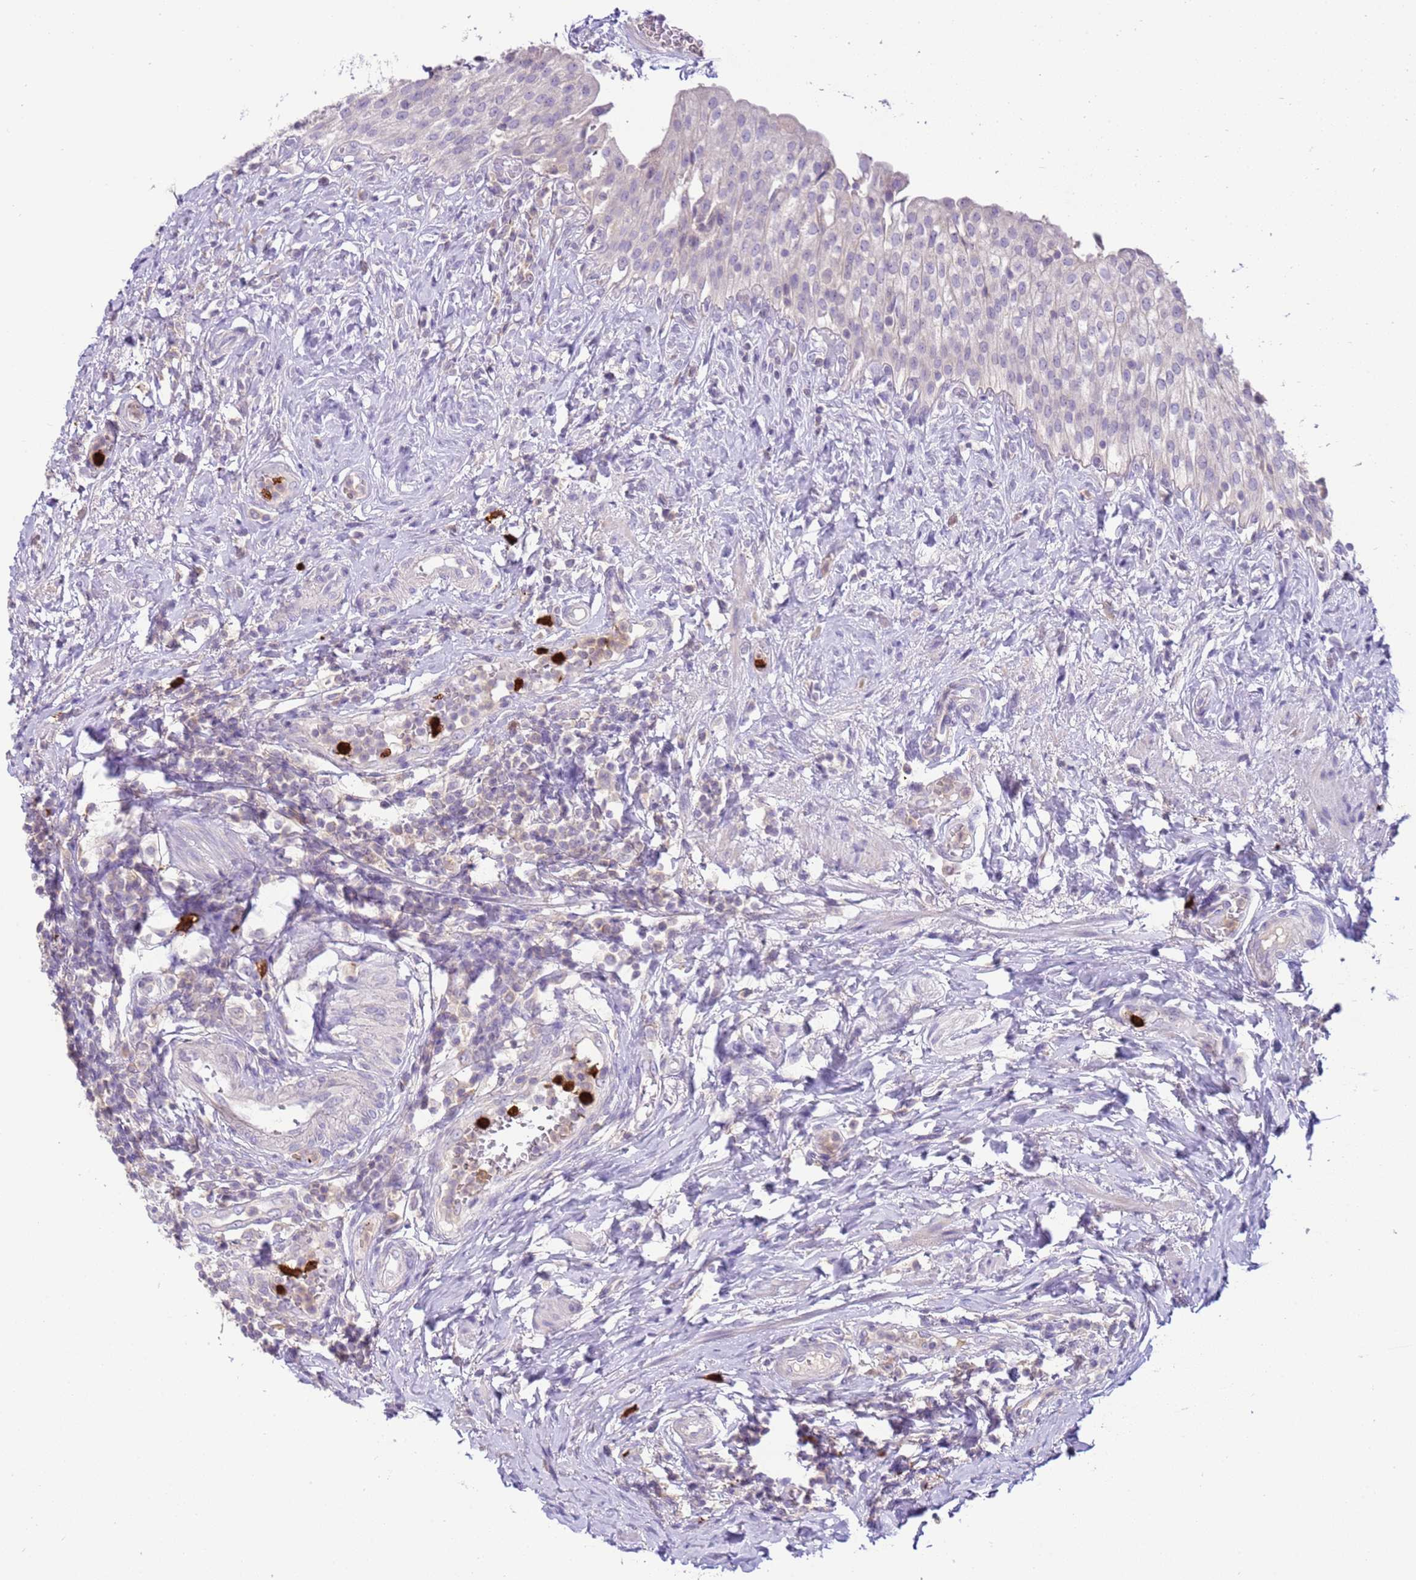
{"staining": {"intensity": "negative", "quantity": "none", "location": "none"}, "tissue": "urinary bladder", "cell_type": "Urothelial cells", "image_type": "normal", "snomed": [{"axis": "morphology", "description": "Normal tissue, NOS"}, {"axis": "morphology", "description": "Inflammation, NOS"}, {"axis": "topography", "description": "Urinary bladder"}], "caption": "DAB immunohistochemical staining of unremarkable human urinary bladder reveals no significant expression in urothelial cells. (DAB (3,3'-diaminobenzidine) immunohistochemistry (IHC) with hematoxylin counter stain).", "gene": "IL2RG", "patient": {"sex": "male", "age": 64}}